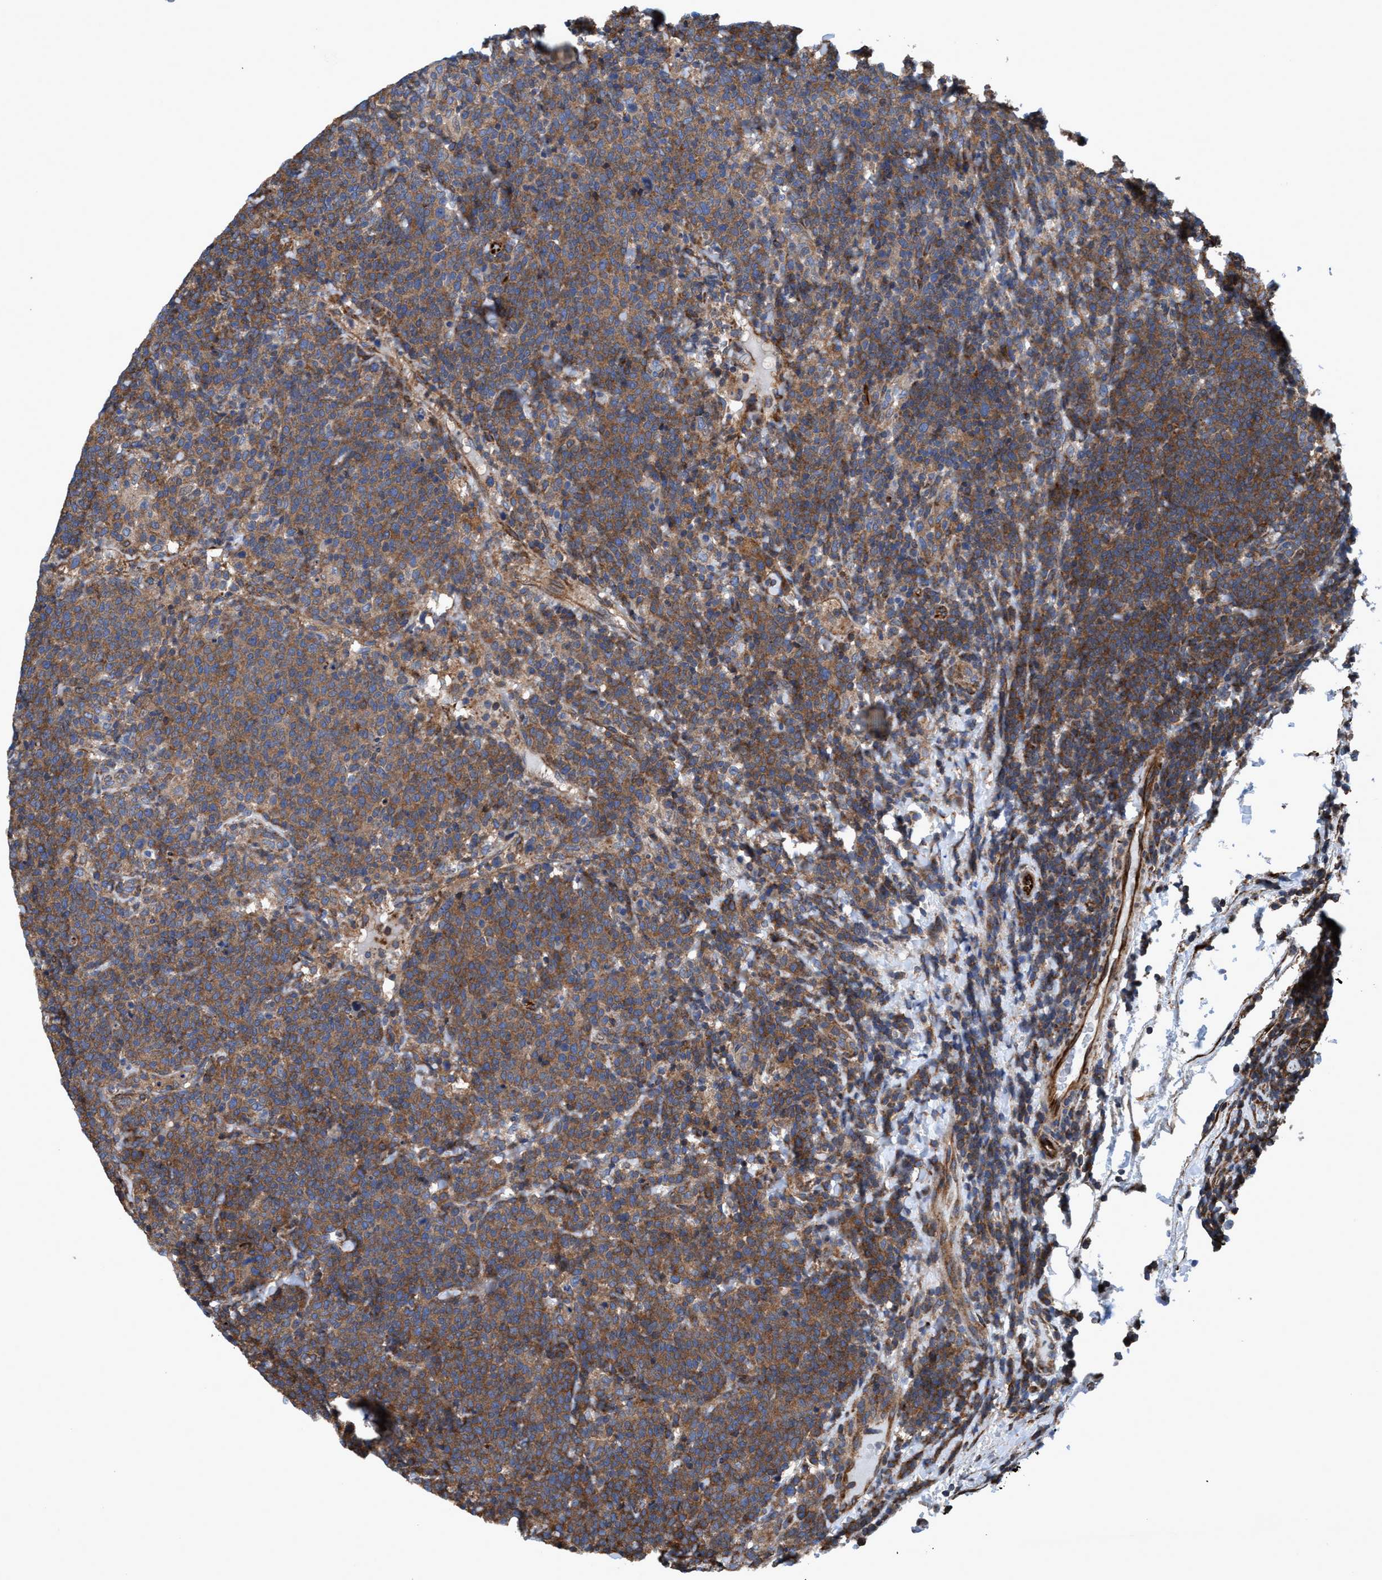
{"staining": {"intensity": "moderate", "quantity": ">75%", "location": "cytoplasmic/membranous"}, "tissue": "lymphoma", "cell_type": "Tumor cells", "image_type": "cancer", "snomed": [{"axis": "morphology", "description": "Malignant lymphoma, non-Hodgkin's type, High grade"}, {"axis": "topography", "description": "Lymph node"}], "caption": "Lymphoma stained with DAB (3,3'-diaminobenzidine) IHC displays medium levels of moderate cytoplasmic/membranous positivity in about >75% of tumor cells.", "gene": "NMT1", "patient": {"sex": "male", "age": 61}}